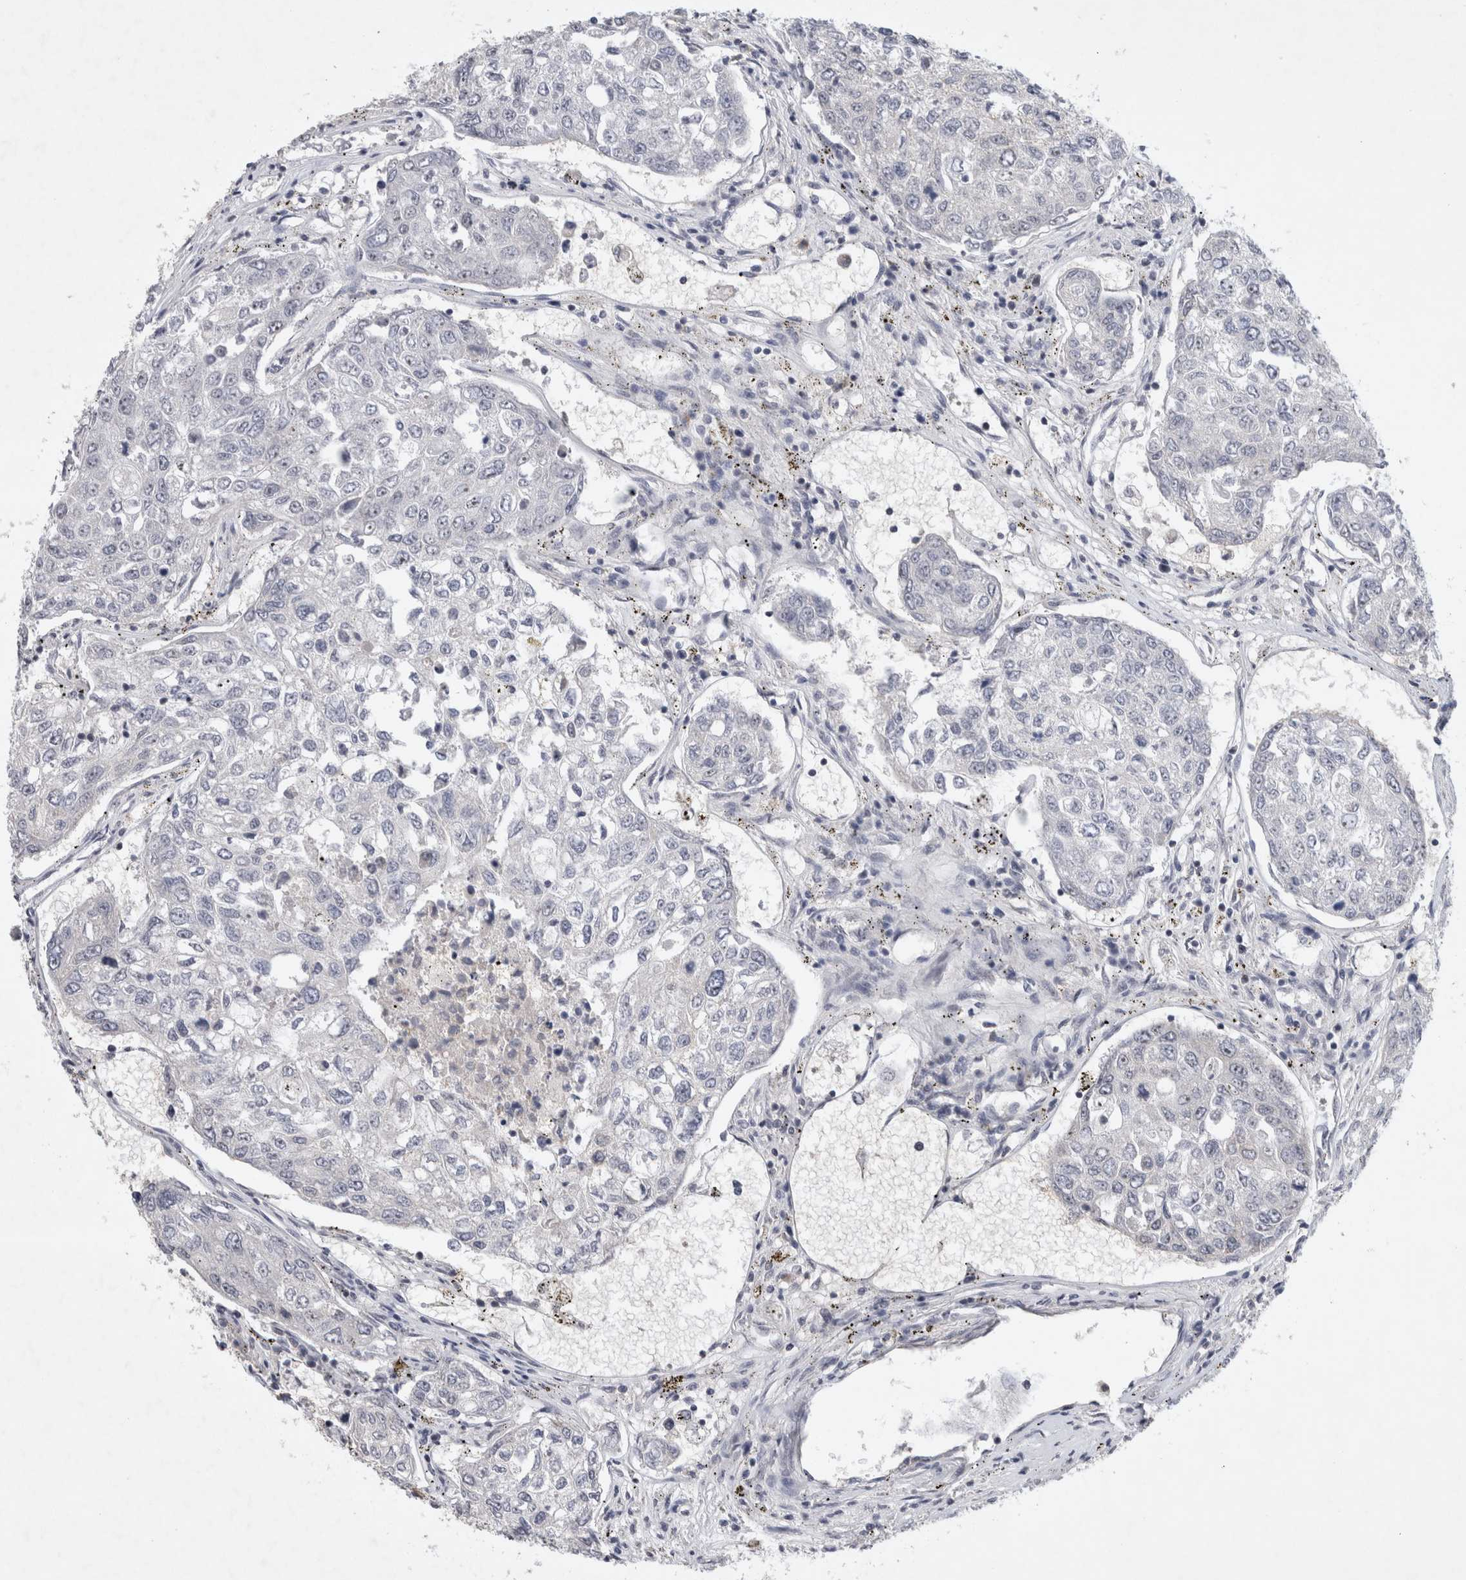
{"staining": {"intensity": "negative", "quantity": "none", "location": "none"}, "tissue": "urothelial cancer", "cell_type": "Tumor cells", "image_type": "cancer", "snomed": [{"axis": "morphology", "description": "Urothelial carcinoma, High grade"}, {"axis": "topography", "description": "Lymph node"}, {"axis": "topography", "description": "Urinary bladder"}], "caption": "Tumor cells are negative for protein expression in human urothelial cancer.", "gene": "HESX1", "patient": {"sex": "male", "age": 51}}